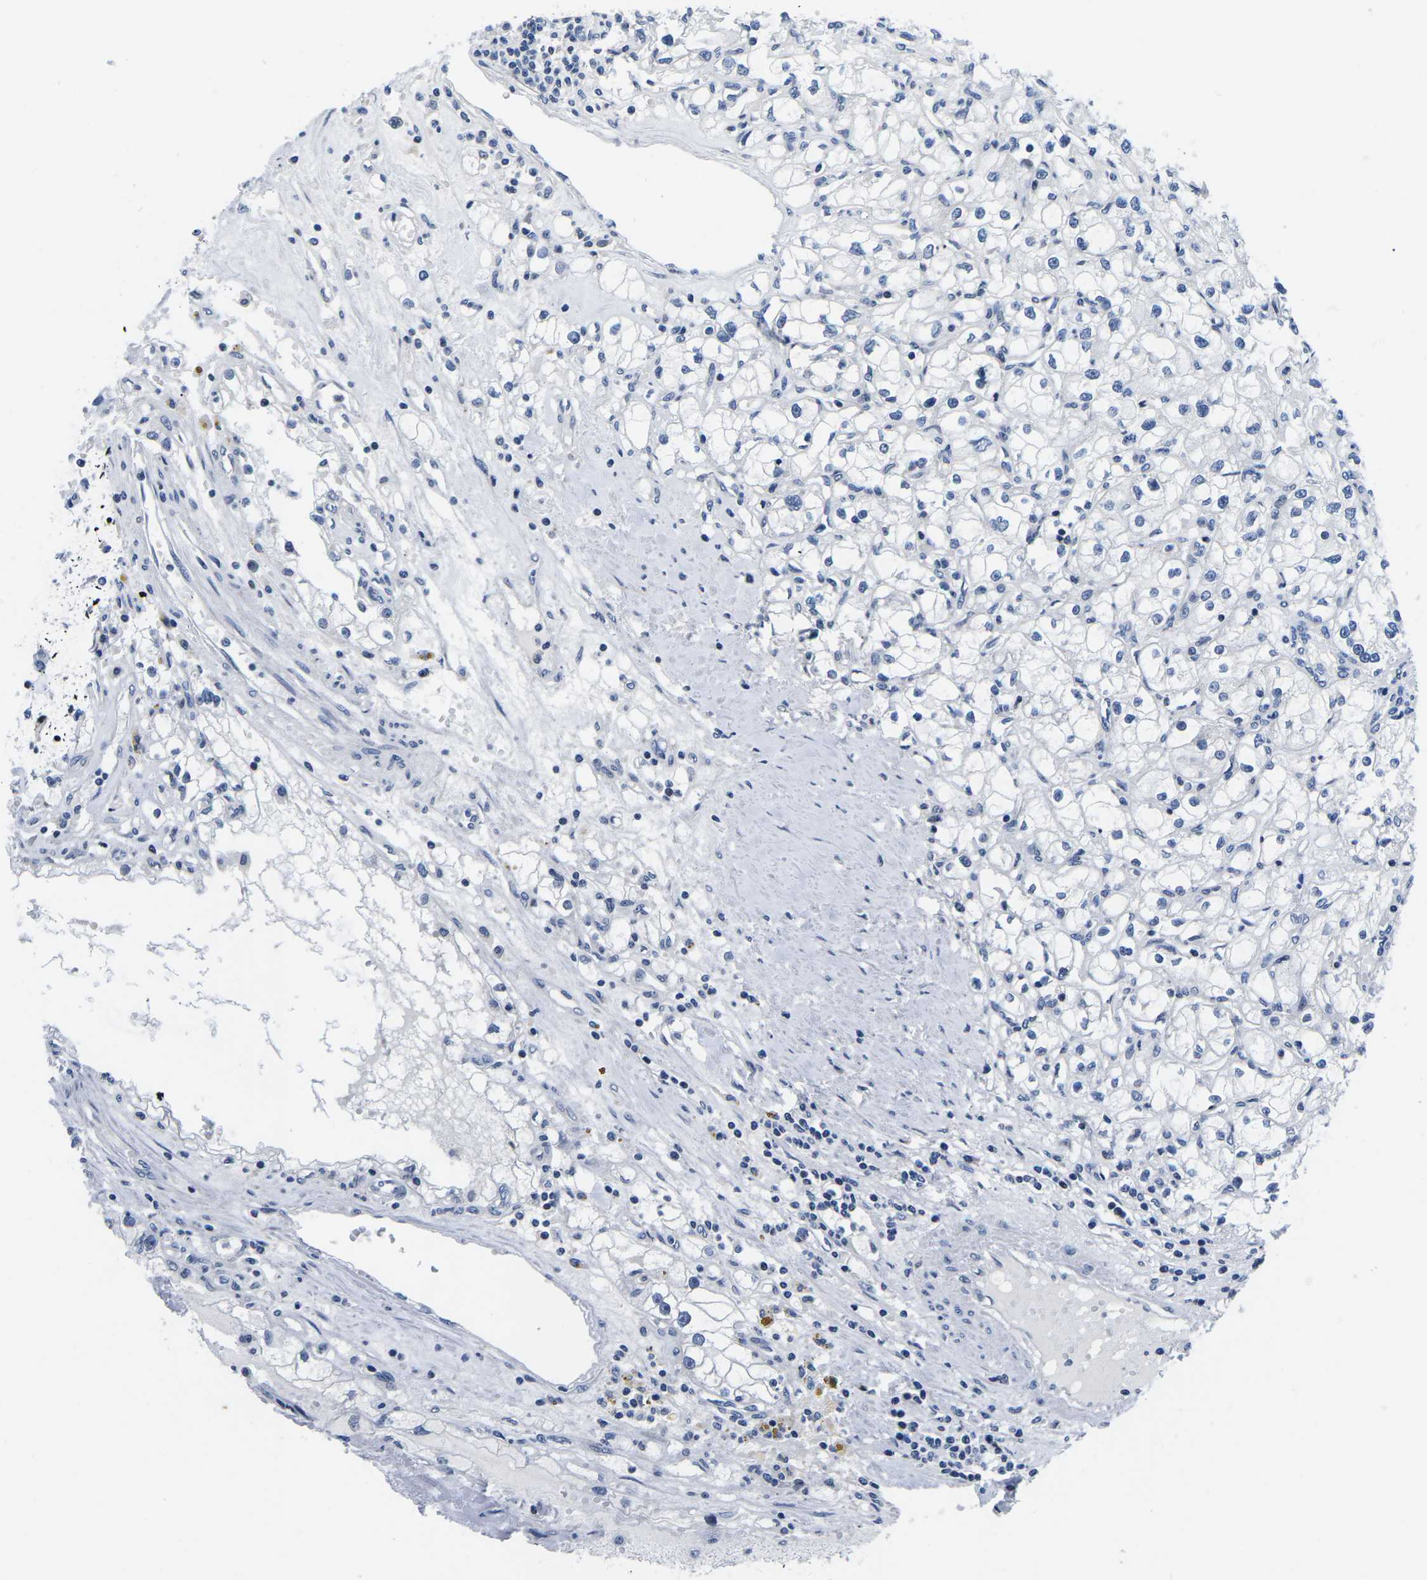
{"staining": {"intensity": "negative", "quantity": "none", "location": "none"}, "tissue": "renal cancer", "cell_type": "Tumor cells", "image_type": "cancer", "snomed": [{"axis": "morphology", "description": "Adenocarcinoma, NOS"}, {"axis": "topography", "description": "Kidney"}], "caption": "This is an immunohistochemistry image of adenocarcinoma (renal). There is no staining in tumor cells.", "gene": "CDC73", "patient": {"sex": "male", "age": 56}}